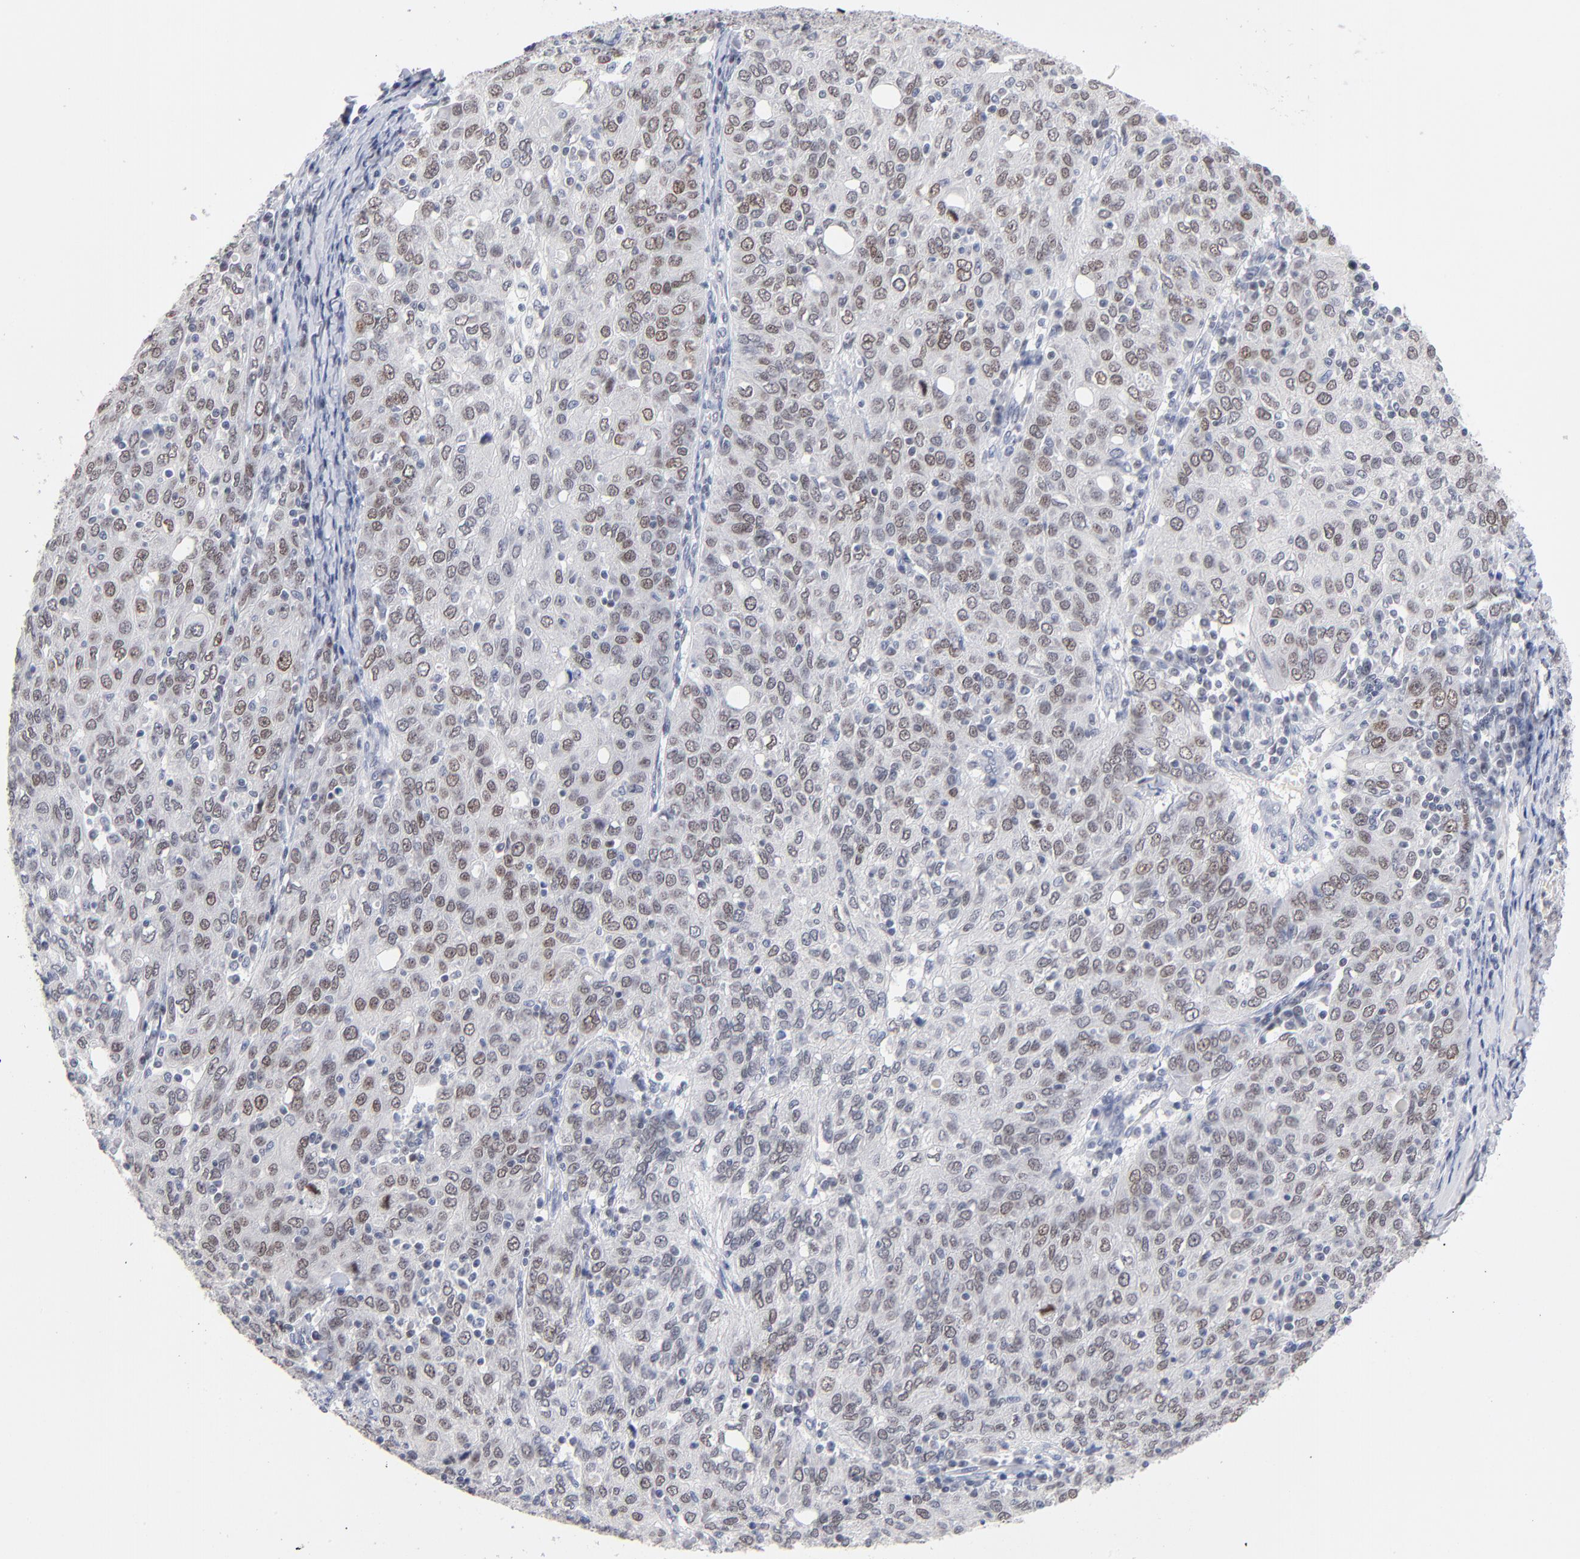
{"staining": {"intensity": "weak", "quantity": "25%-75%", "location": "nuclear"}, "tissue": "ovarian cancer", "cell_type": "Tumor cells", "image_type": "cancer", "snomed": [{"axis": "morphology", "description": "Carcinoma, endometroid"}, {"axis": "topography", "description": "Ovary"}], "caption": "Immunohistochemical staining of human ovarian cancer reveals low levels of weak nuclear protein expression in approximately 25%-75% of tumor cells. (brown staining indicates protein expression, while blue staining denotes nuclei).", "gene": "ORC2", "patient": {"sex": "female", "age": 50}}